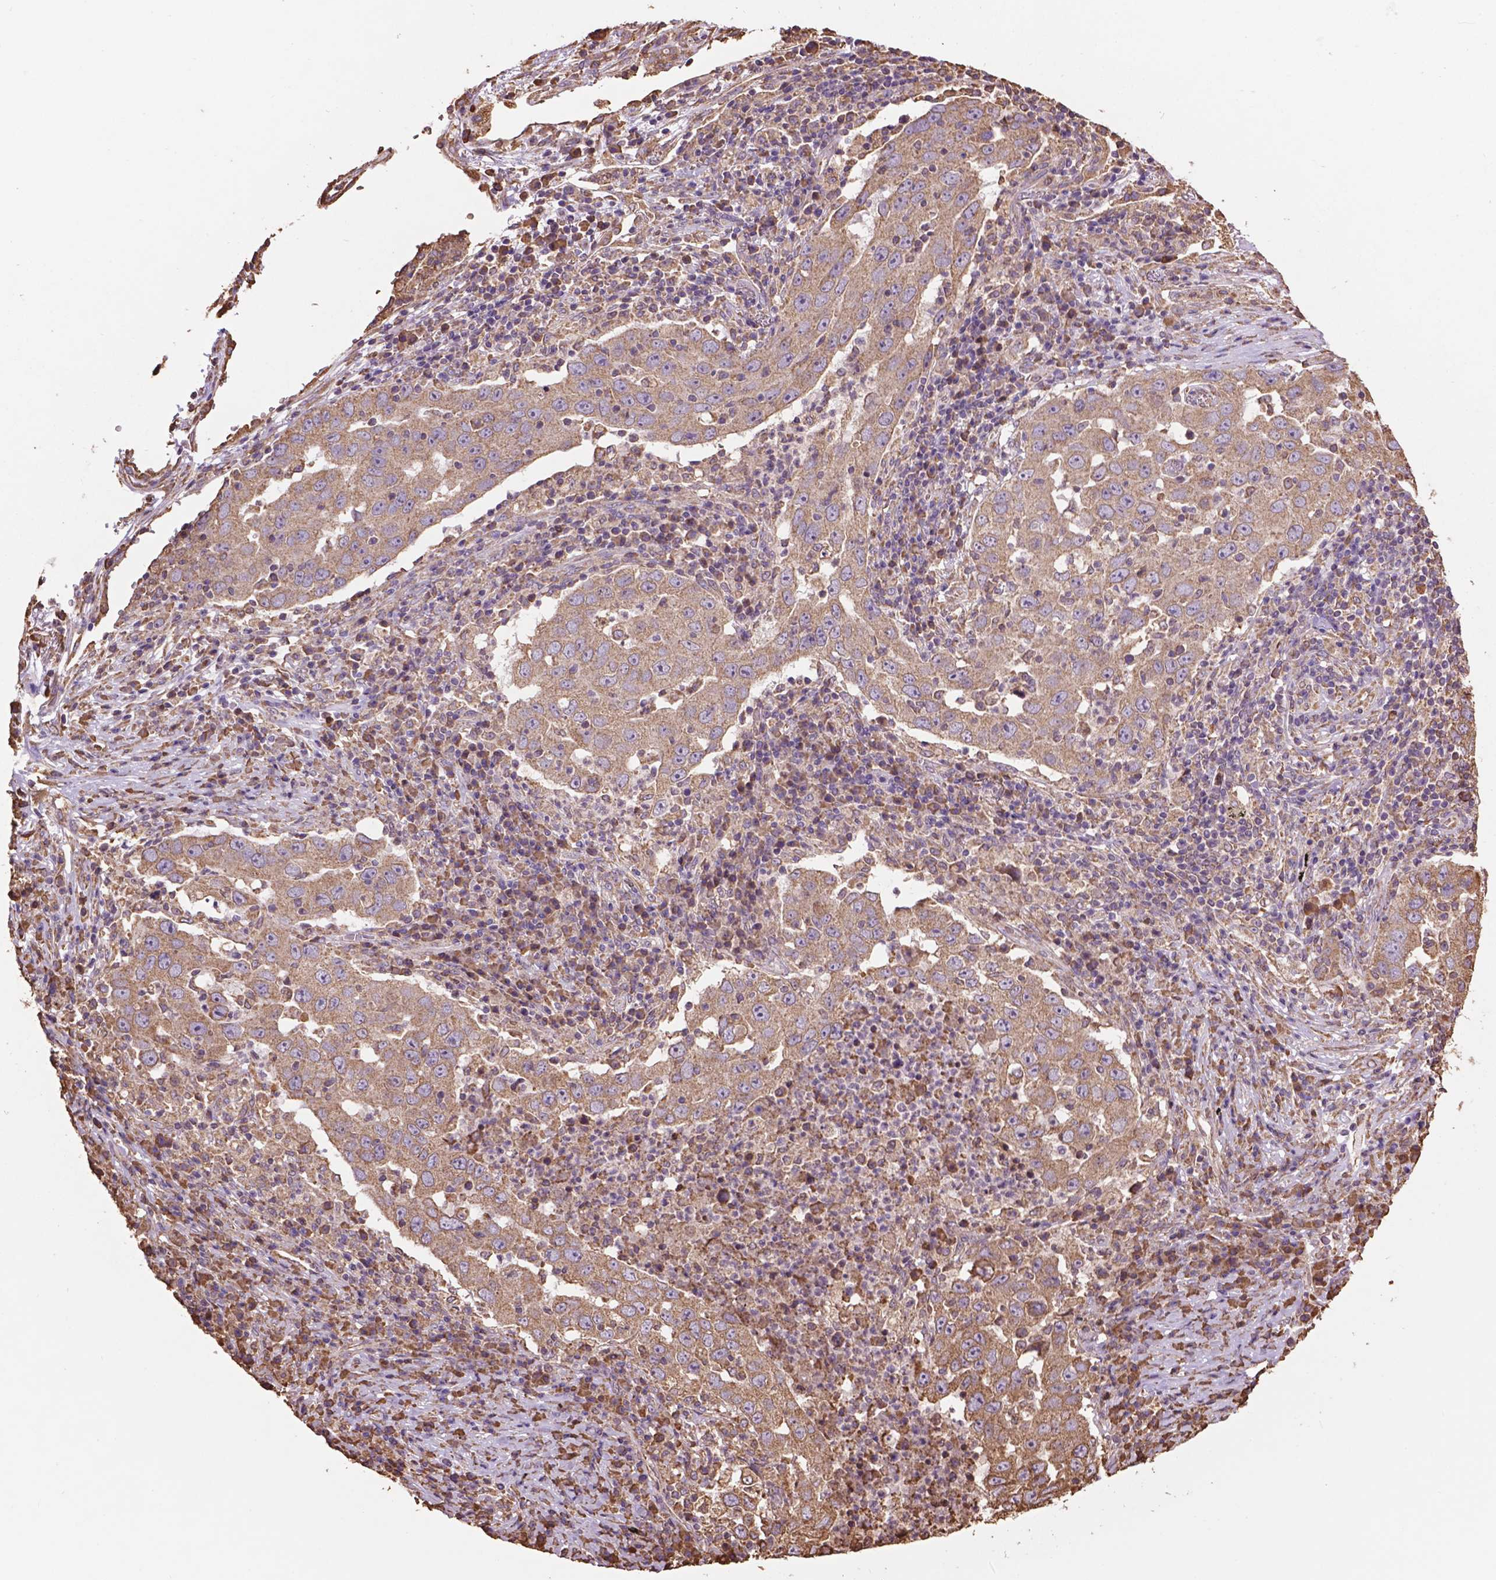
{"staining": {"intensity": "moderate", "quantity": ">75%", "location": "cytoplasmic/membranous"}, "tissue": "lung cancer", "cell_type": "Tumor cells", "image_type": "cancer", "snomed": [{"axis": "morphology", "description": "Adenocarcinoma, NOS"}, {"axis": "topography", "description": "Lung"}], "caption": "Tumor cells demonstrate medium levels of moderate cytoplasmic/membranous expression in about >75% of cells in human lung cancer (adenocarcinoma).", "gene": "PPP2R5E", "patient": {"sex": "male", "age": 73}}